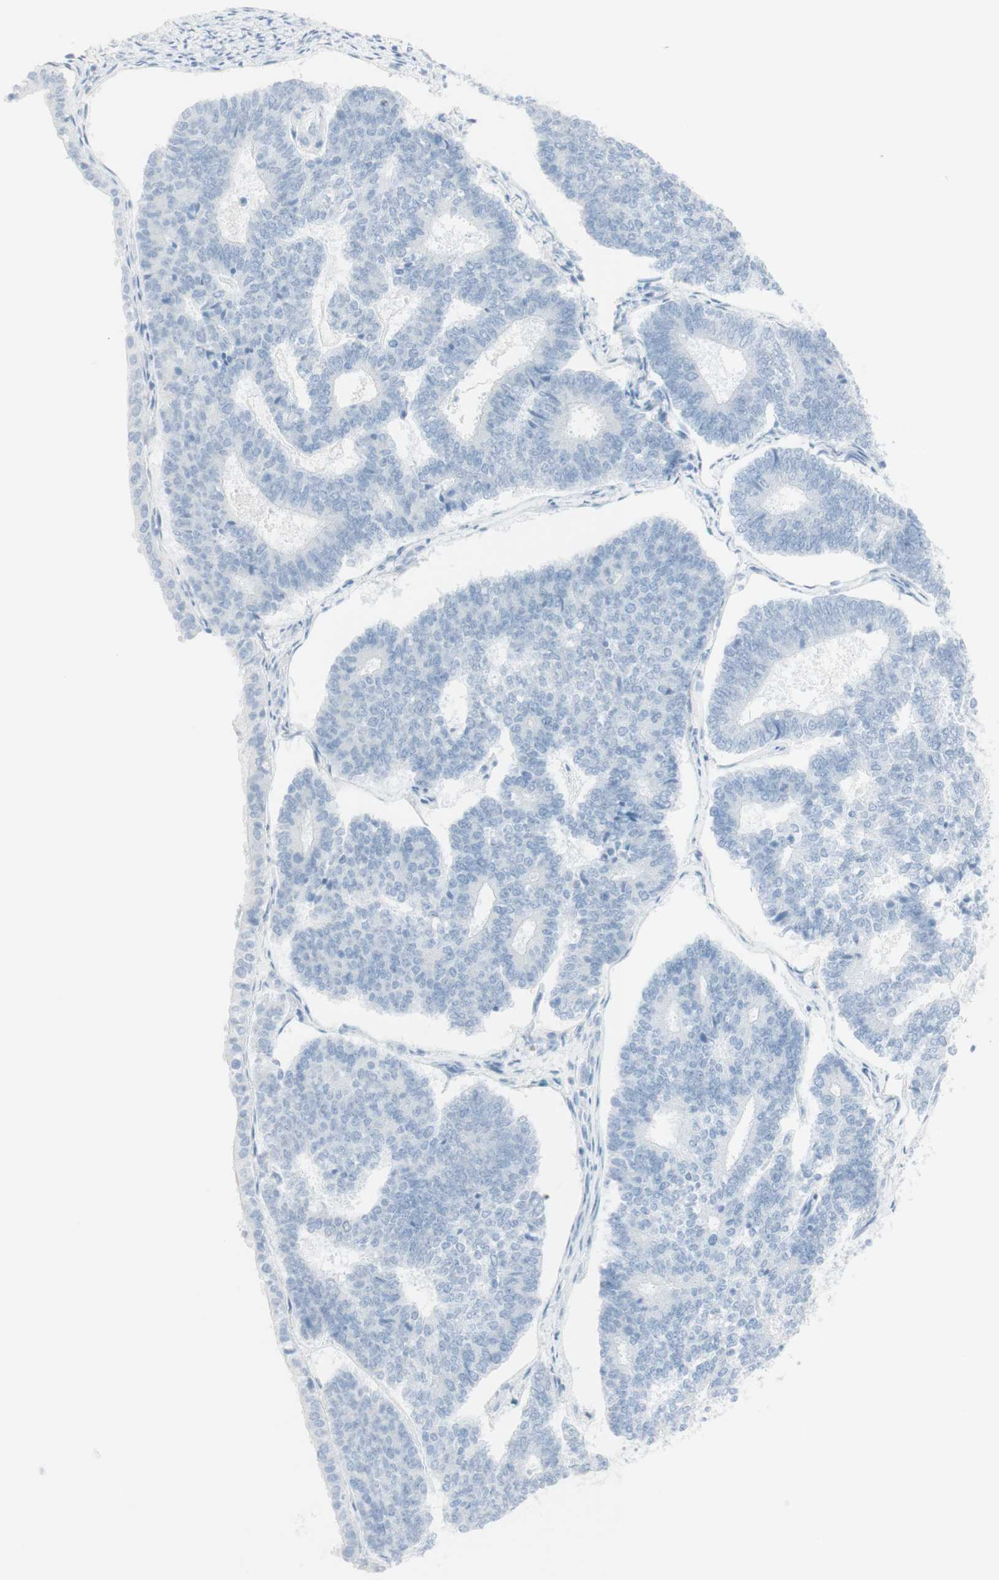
{"staining": {"intensity": "negative", "quantity": "none", "location": "none"}, "tissue": "endometrial cancer", "cell_type": "Tumor cells", "image_type": "cancer", "snomed": [{"axis": "morphology", "description": "Adenocarcinoma, NOS"}, {"axis": "topography", "description": "Endometrium"}], "caption": "Immunohistochemistry (IHC) micrograph of neoplastic tissue: adenocarcinoma (endometrial) stained with DAB demonstrates no significant protein positivity in tumor cells.", "gene": "NAPSA", "patient": {"sex": "female", "age": 70}}